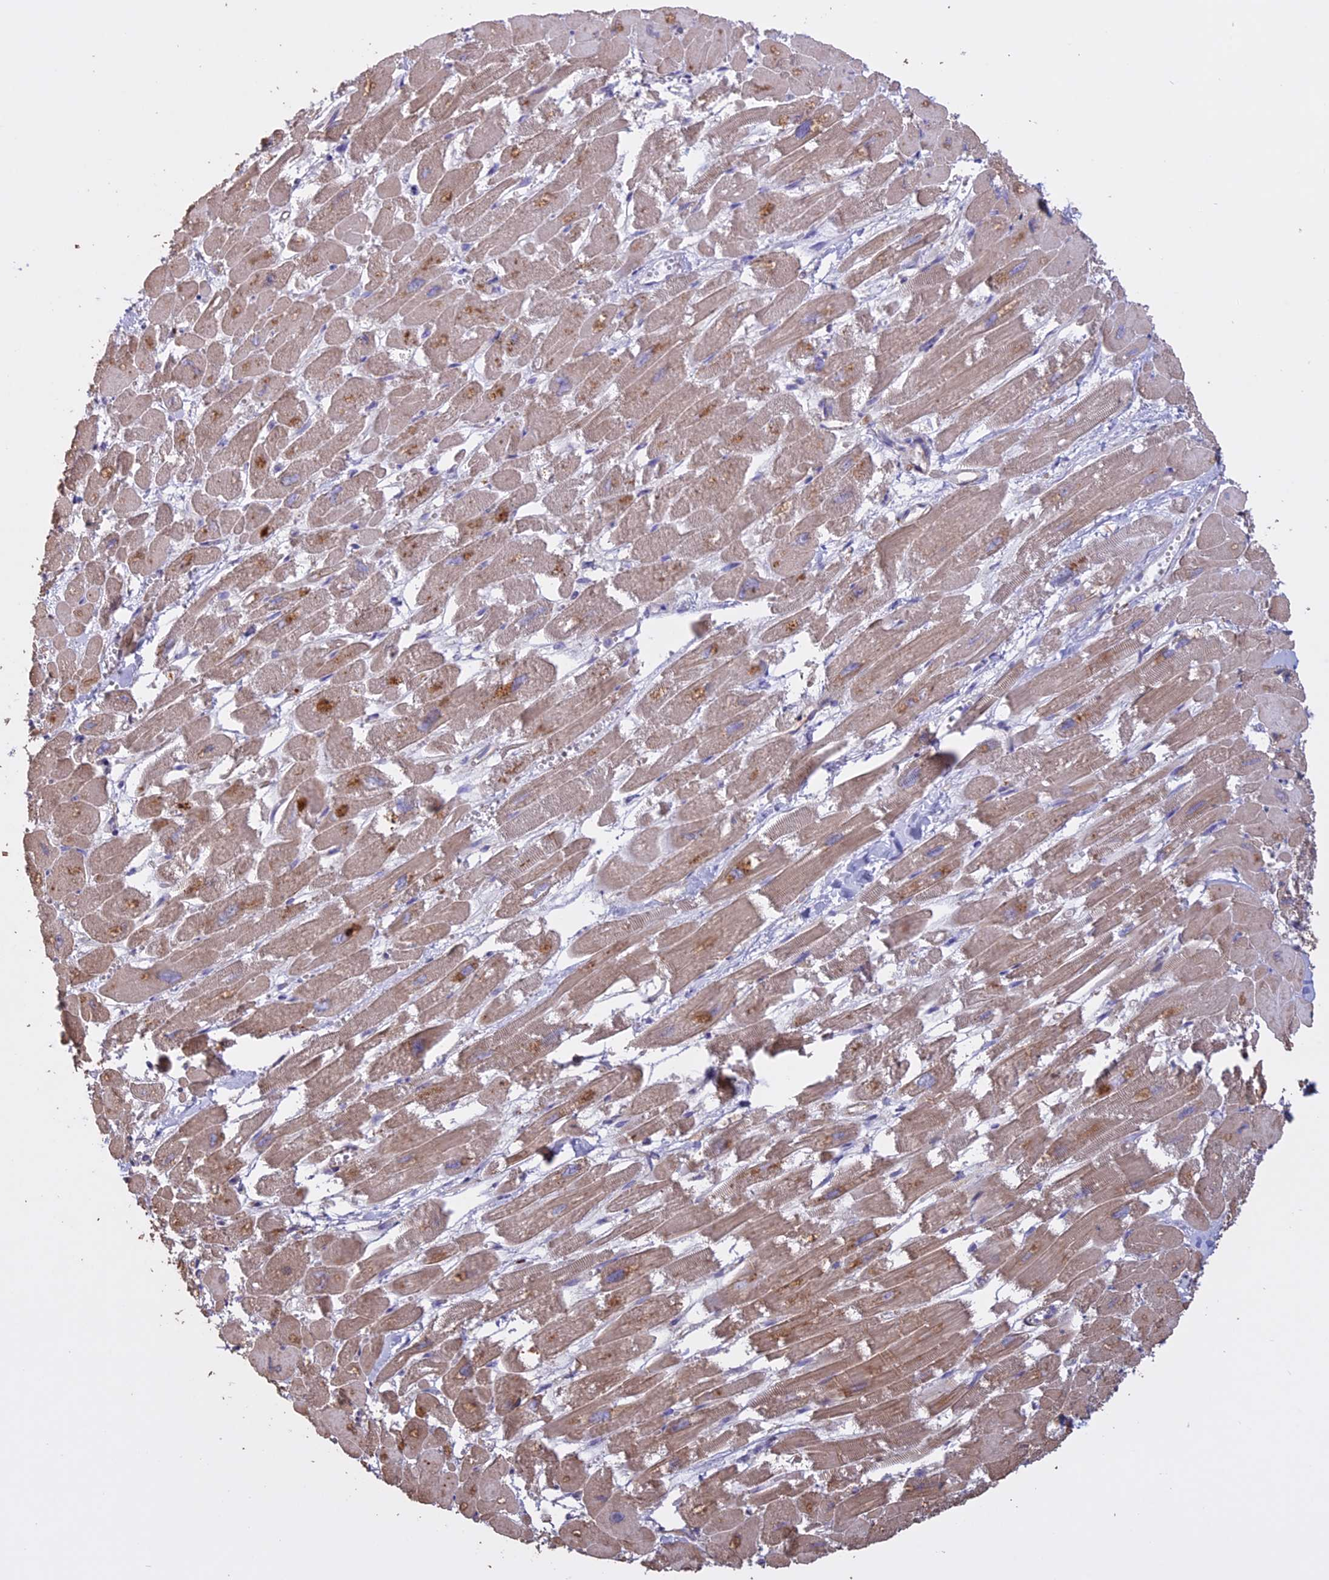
{"staining": {"intensity": "moderate", "quantity": "25%-75%", "location": "cytoplasmic/membranous"}, "tissue": "heart muscle", "cell_type": "Cardiomyocytes", "image_type": "normal", "snomed": [{"axis": "morphology", "description": "Normal tissue, NOS"}, {"axis": "topography", "description": "Heart"}], "caption": "Heart muscle stained with DAB (3,3'-diaminobenzidine) IHC exhibits medium levels of moderate cytoplasmic/membranous positivity in about 25%-75% of cardiomyocytes. The staining was performed using DAB (3,3'-diaminobenzidine), with brown indicating positive protein expression. Nuclei are stained blue with hematoxylin.", "gene": "CCDC148", "patient": {"sex": "male", "age": 54}}